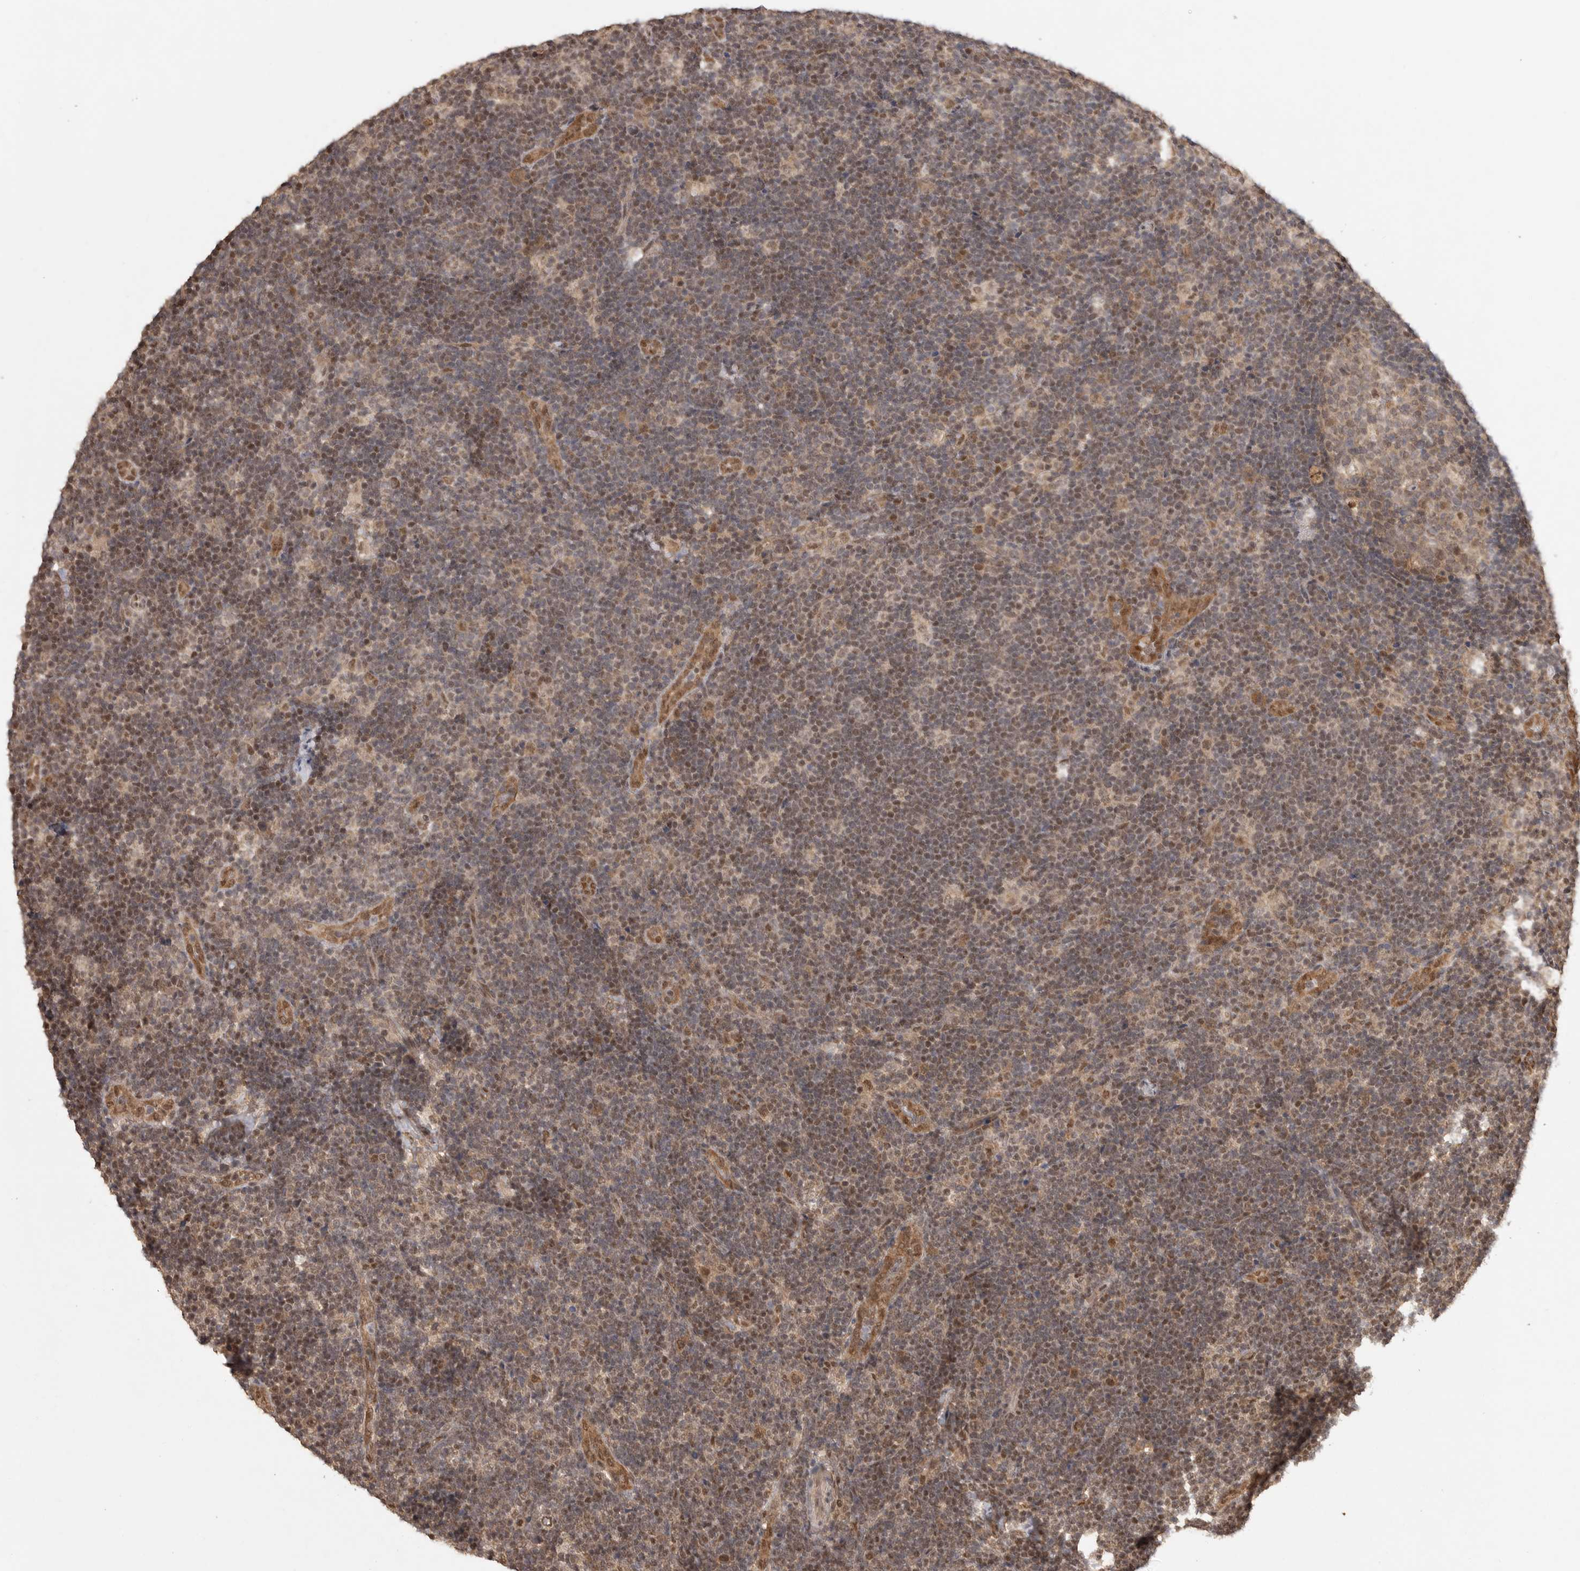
{"staining": {"intensity": "moderate", "quantity": ">75%", "location": "cytoplasmic/membranous,nuclear"}, "tissue": "lymph node", "cell_type": "Germinal center cells", "image_type": "normal", "snomed": [{"axis": "morphology", "description": "Normal tissue, NOS"}, {"axis": "topography", "description": "Lymph node"}], "caption": "IHC of benign lymph node demonstrates medium levels of moderate cytoplasmic/membranous,nuclear staining in approximately >75% of germinal center cells. The staining is performed using DAB (3,3'-diaminobenzidine) brown chromogen to label protein expression. The nuclei are counter-stained blue using hematoxylin.", "gene": "DFFA", "patient": {"sex": "female", "age": 22}}